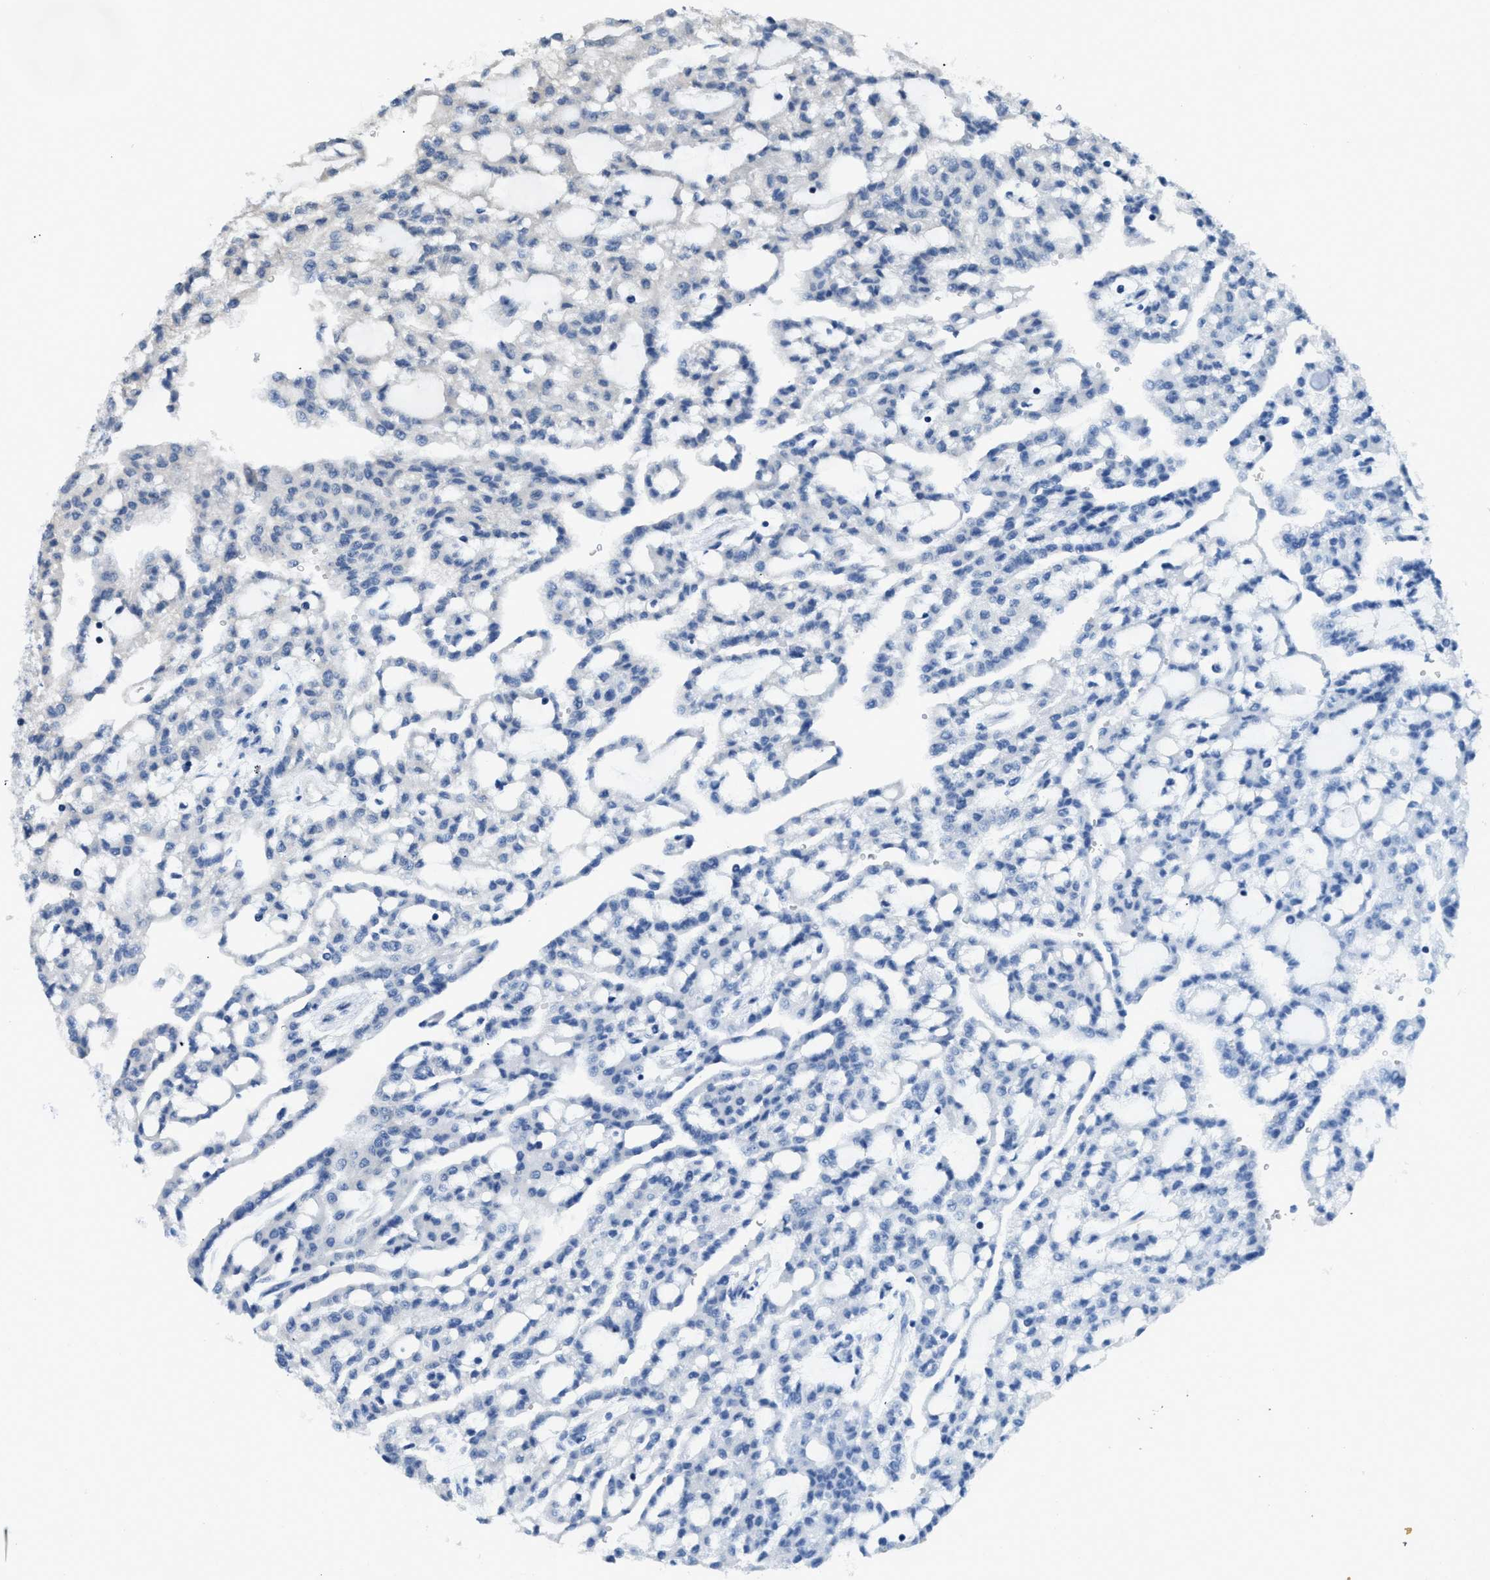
{"staining": {"intensity": "negative", "quantity": "none", "location": "none"}, "tissue": "renal cancer", "cell_type": "Tumor cells", "image_type": "cancer", "snomed": [{"axis": "morphology", "description": "Adenocarcinoma, NOS"}, {"axis": "topography", "description": "Kidney"}], "caption": "DAB (3,3'-diaminobenzidine) immunohistochemical staining of renal adenocarcinoma demonstrates no significant positivity in tumor cells. (DAB (3,3'-diaminobenzidine) immunohistochemistry (IHC) visualized using brightfield microscopy, high magnification).", "gene": "TES", "patient": {"sex": "male", "age": 63}}